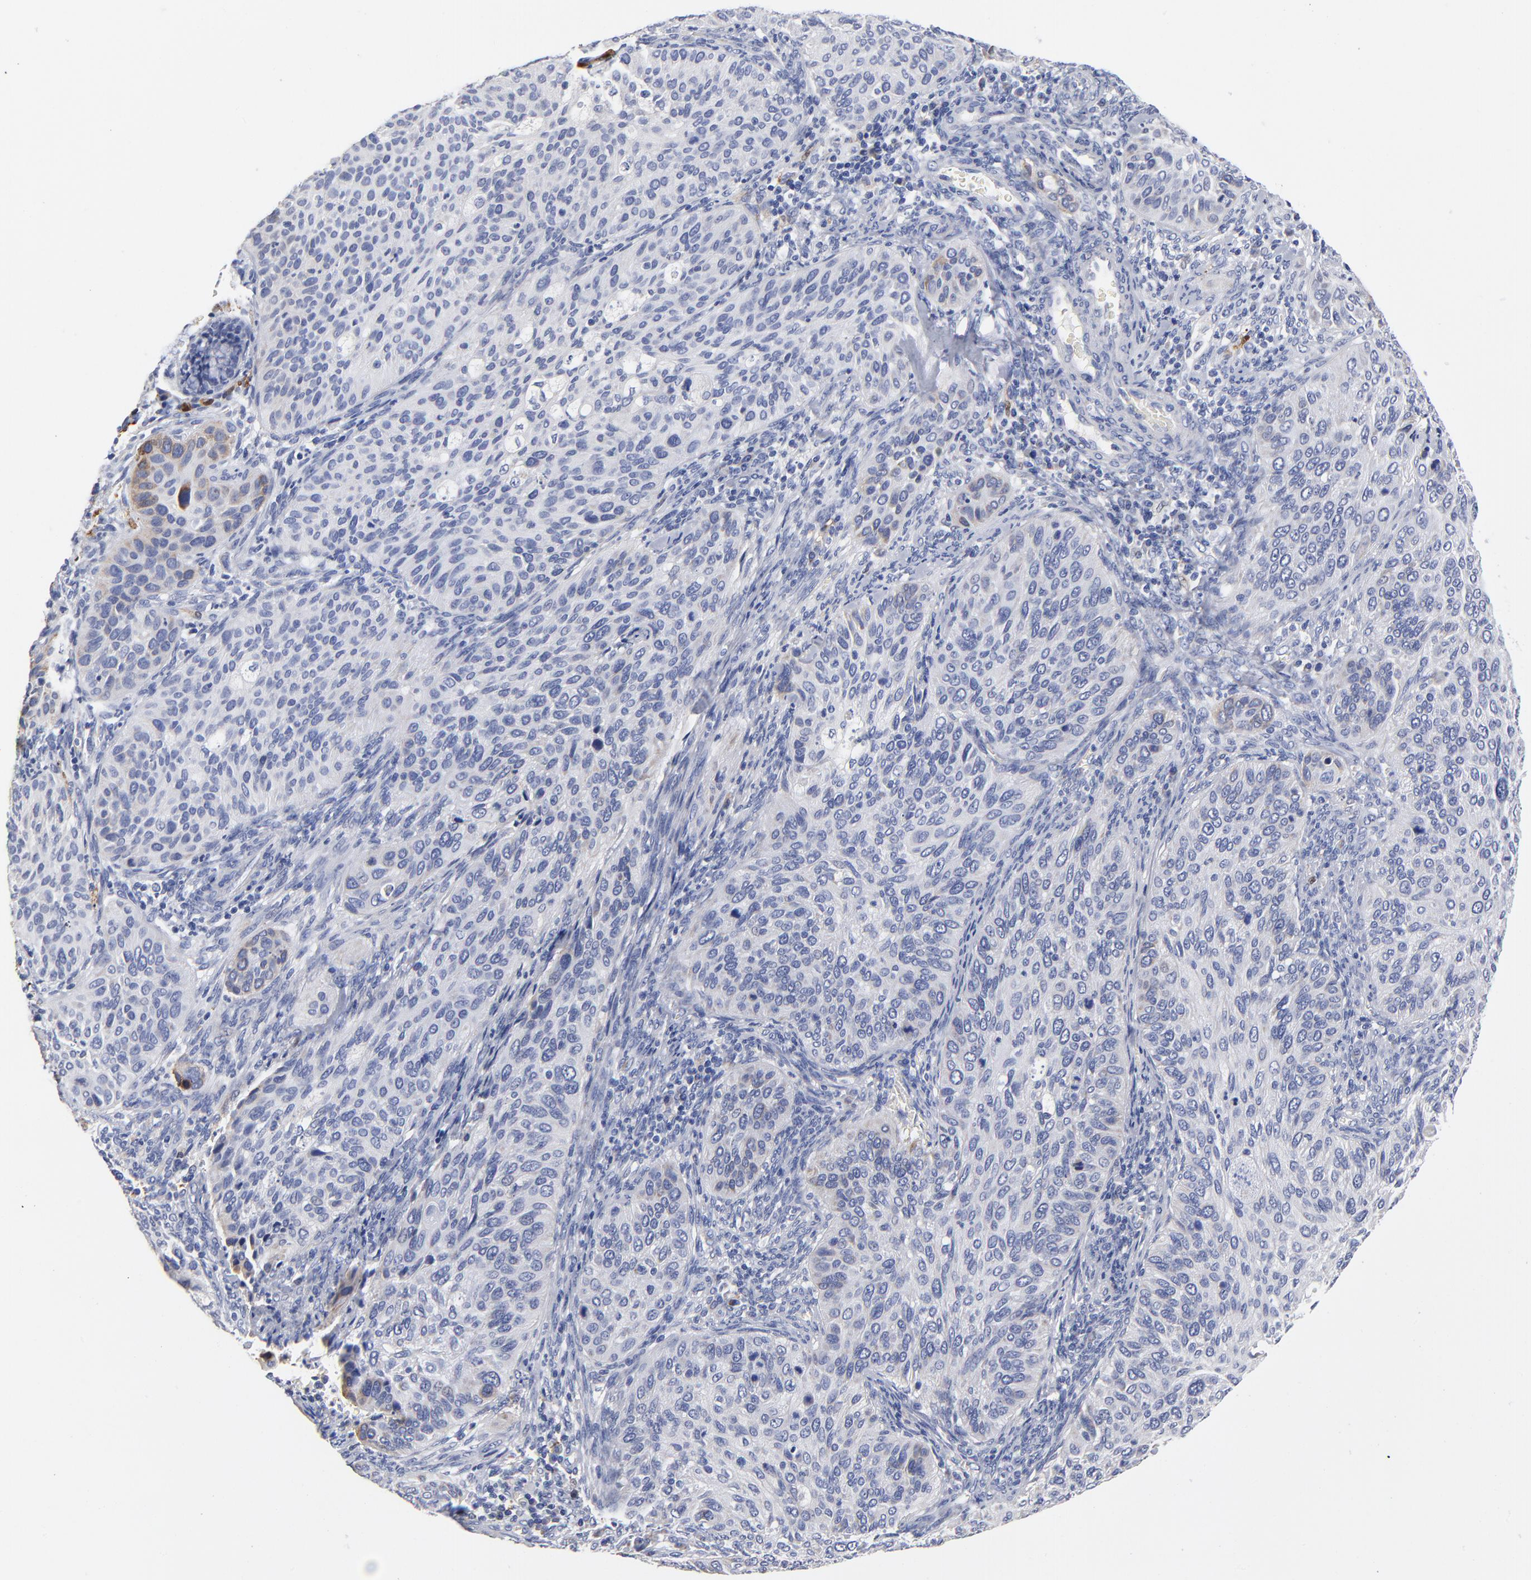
{"staining": {"intensity": "weak", "quantity": "25%-75%", "location": "cytoplasmic/membranous"}, "tissue": "cervical cancer", "cell_type": "Tumor cells", "image_type": "cancer", "snomed": [{"axis": "morphology", "description": "Squamous cell carcinoma, NOS"}, {"axis": "topography", "description": "Cervix"}], "caption": "This image exhibits IHC staining of squamous cell carcinoma (cervical), with low weak cytoplasmic/membranous staining in about 25%-75% of tumor cells.", "gene": "PTP4A1", "patient": {"sex": "female", "age": 57}}